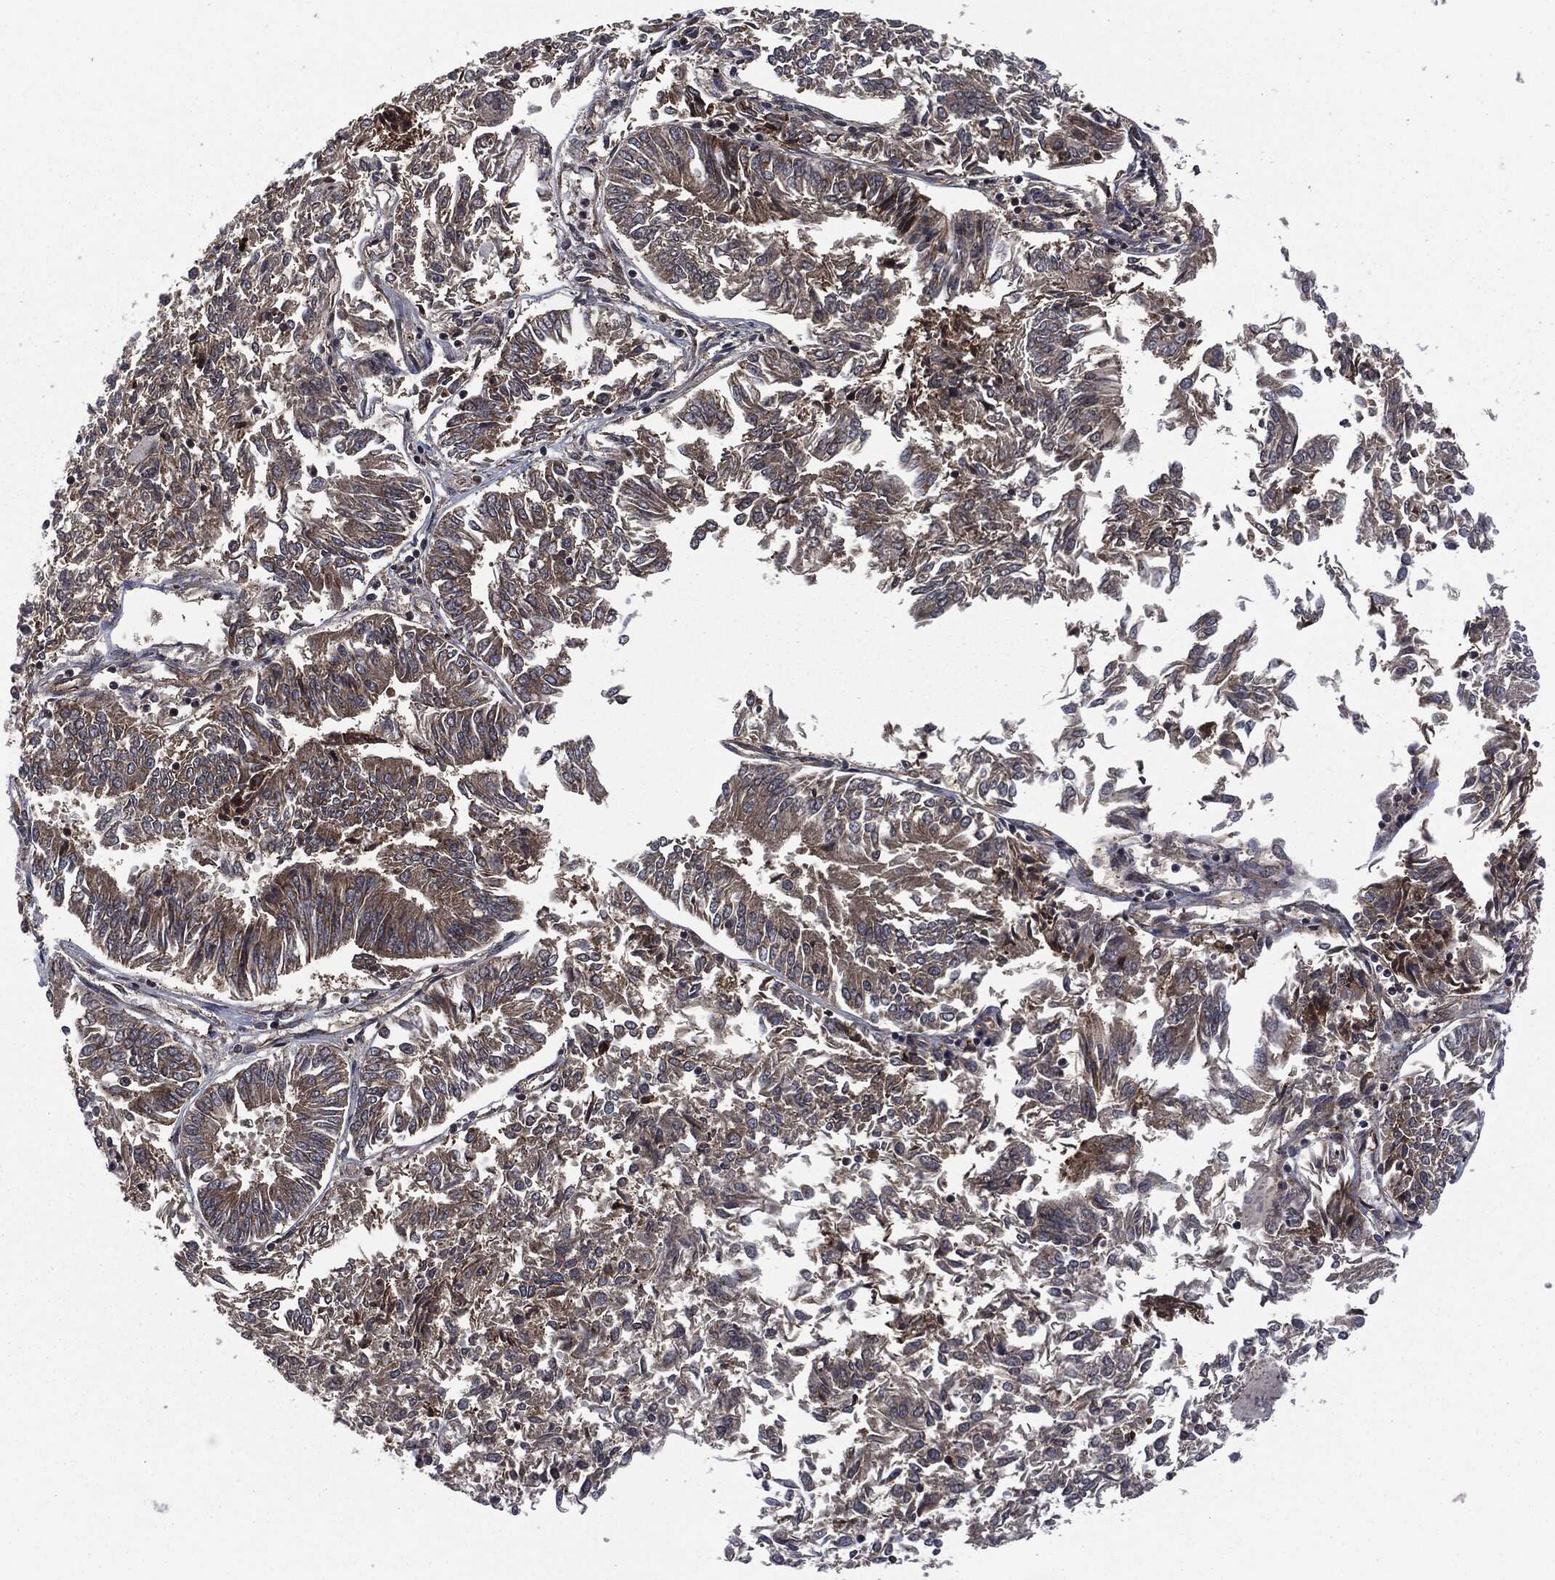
{"staining": {"intensity": "moderate", "quantity": "25%-75%", "location": "cytoplasmic/membranous"}, "tissue": "endometrial cancer", "cell_type": "Tumor cells", "image_type": "cancer", "snomed": [{"axis": "morphology", "description": "Adenocarcinoma, NOS"}, {"axis": "topography", "description": "Endometrium"}], "caption": "Endometrial adenocarcinoma stained with DAB IHC shows medium levels of moderate cytoplasmic/membranous expression in about 25%-75% of tumor cells.", "gene": "HRAS", "patient": {"sex": "female", "age": 58}}